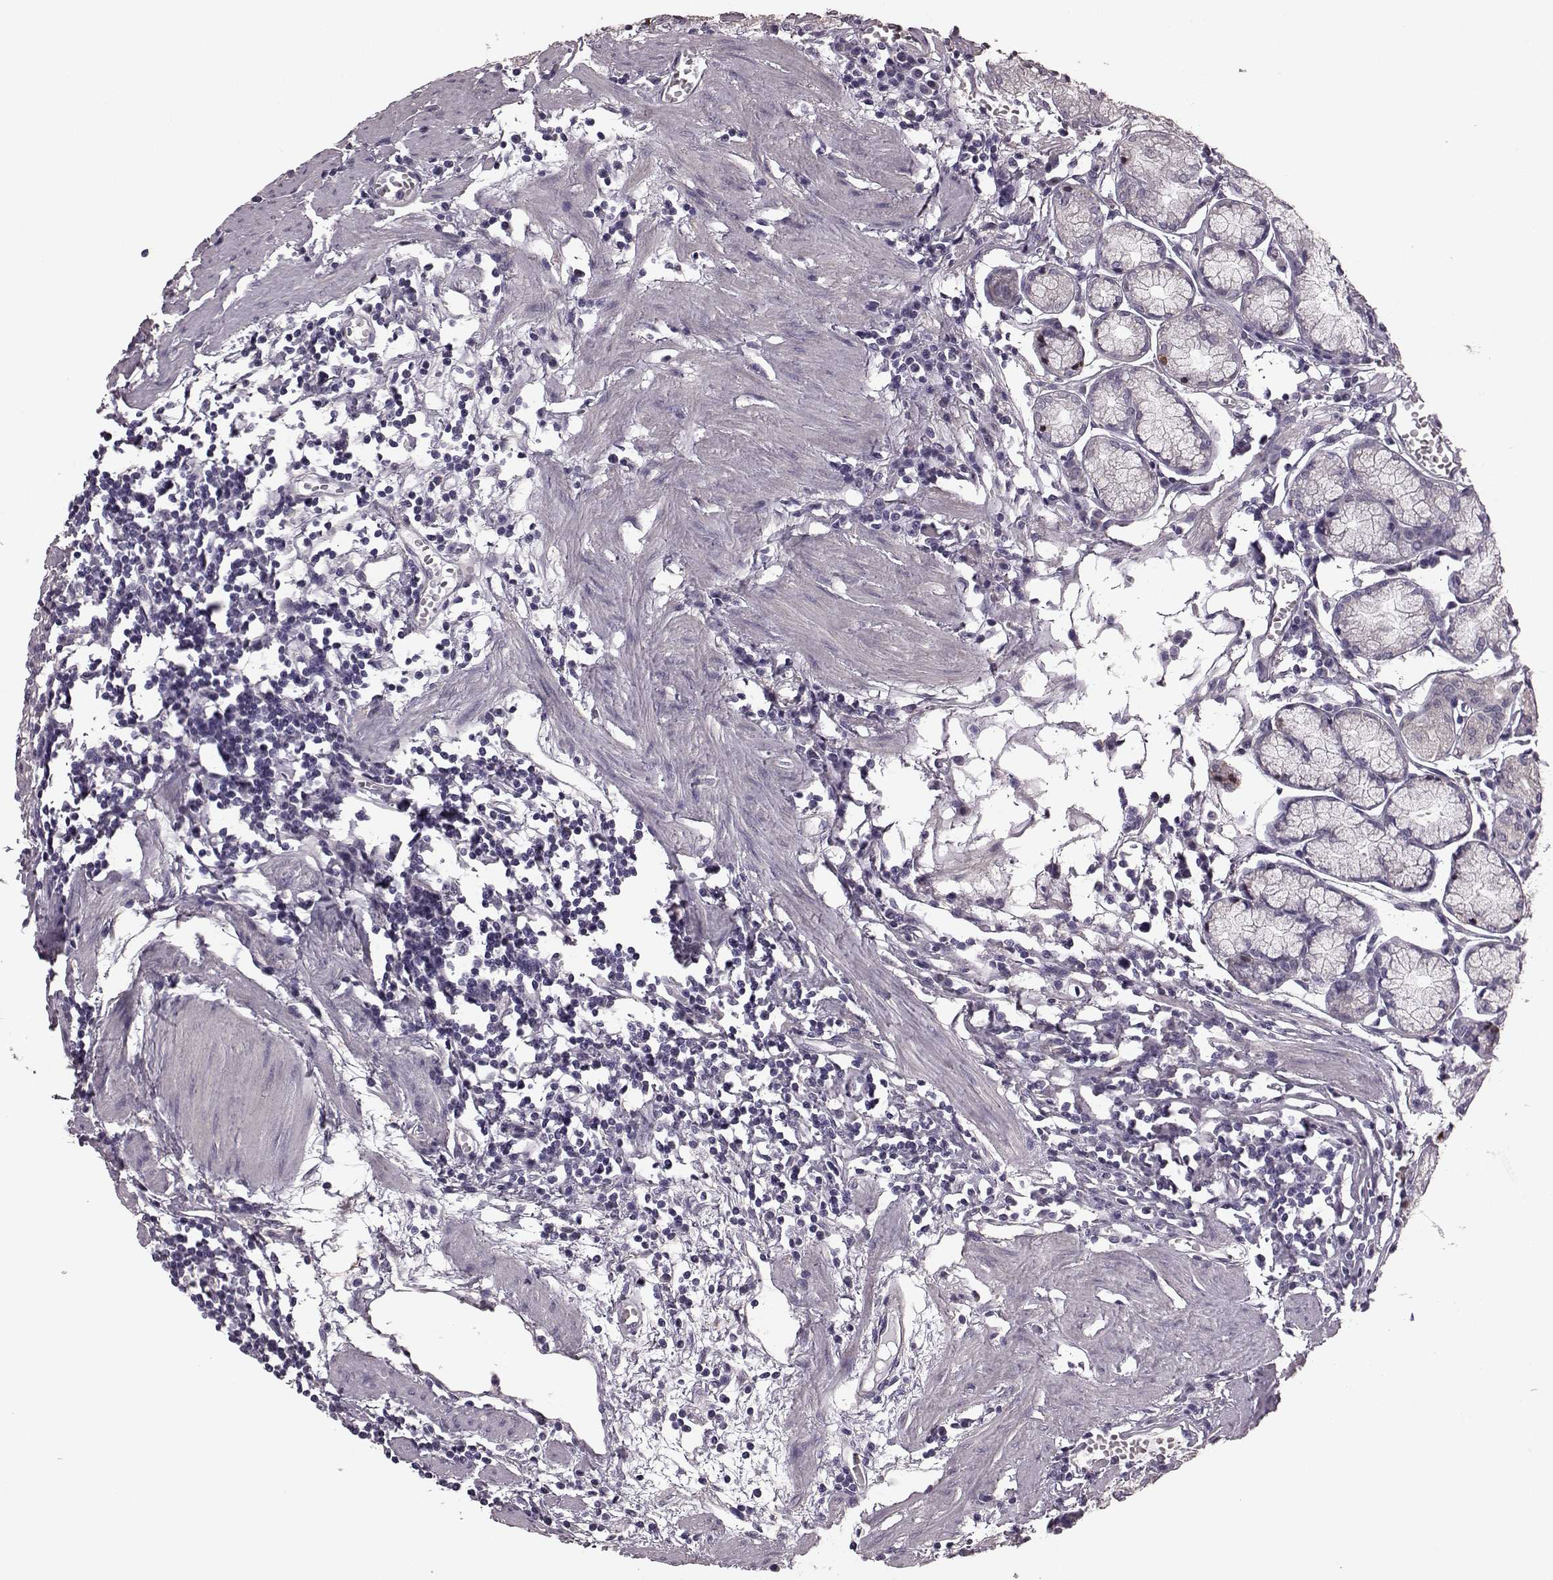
{"staining": {"intensity": "negative", "quantity": "none", "location": "none"}, "tissue": "stomach", "cell_type": "Glandular cells", "image_type": "normal", "snomed": [{"axis": "morphology", "description": "Normal tissue, NOS"}, {"axis": "topography", "description": "Stomach"}], "caption": "Immunohistochemical staining of unremarkable stomach shows no significant staining in glandular cells.", "gene": "GRK1", "patient": {"sex": "male", "age": 55}}